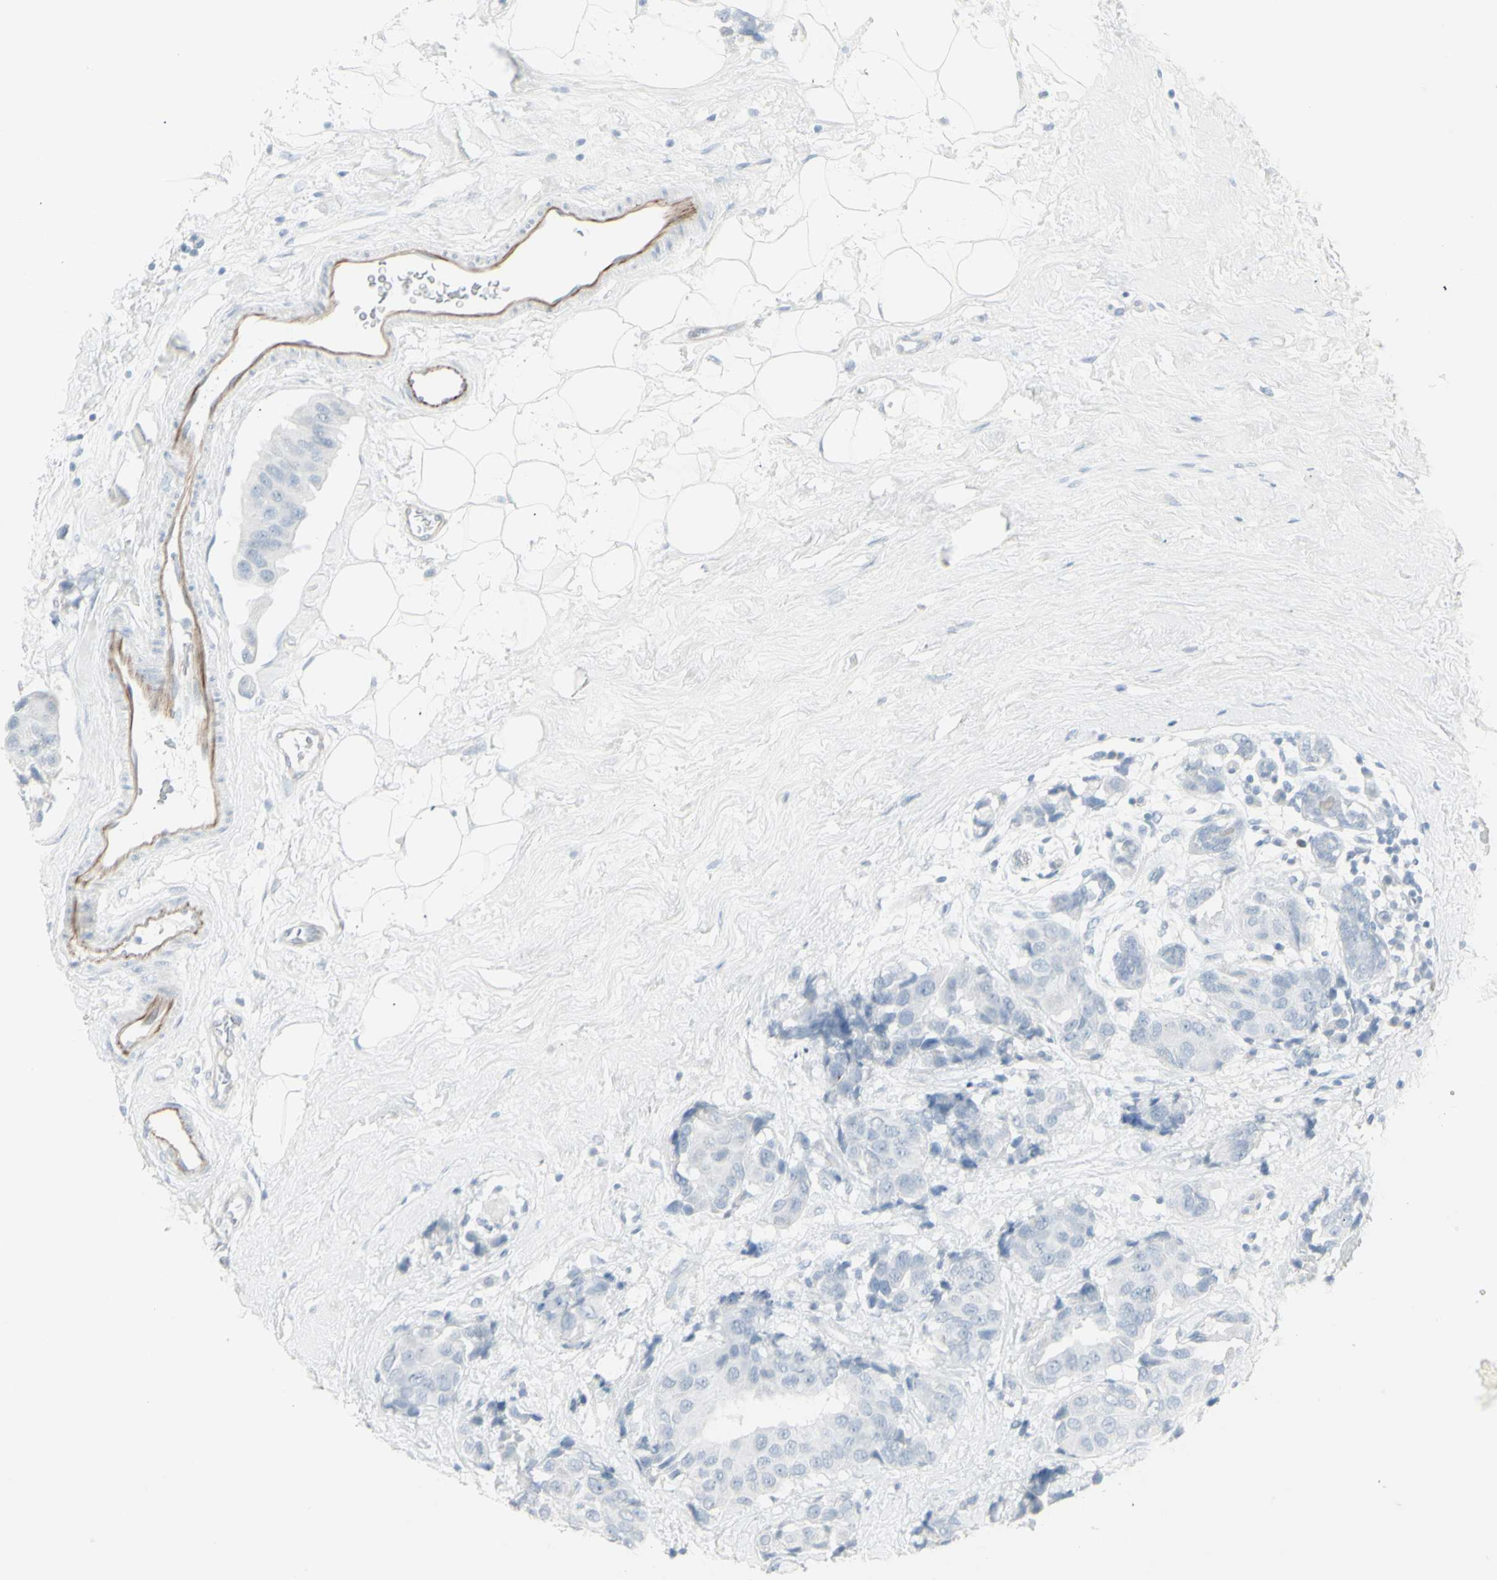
{"staining": {"intensity": "negative", "quantity": "none", "location": "none"}, "tissue": "breast cancer", "cell_type": "Tumor cells", "image_type": "cancer", "snomed": [{"axis": "morphology", "description": "Normal tissue, NOS"}, {"axis": "morphology", "description": "Duct carcinoma"}, {"axis": "topography", "description": "Breast"}], "caption": "Photomicrograph shows no protein expression in tumor cells of intraductal carcinoma (breast) tissue. (Brightfield microscopy of DAB immunohistochemistry (IHC) at high magnification).", "gene": "YBX2", "patient": {"sex": "female", "age": 39}}